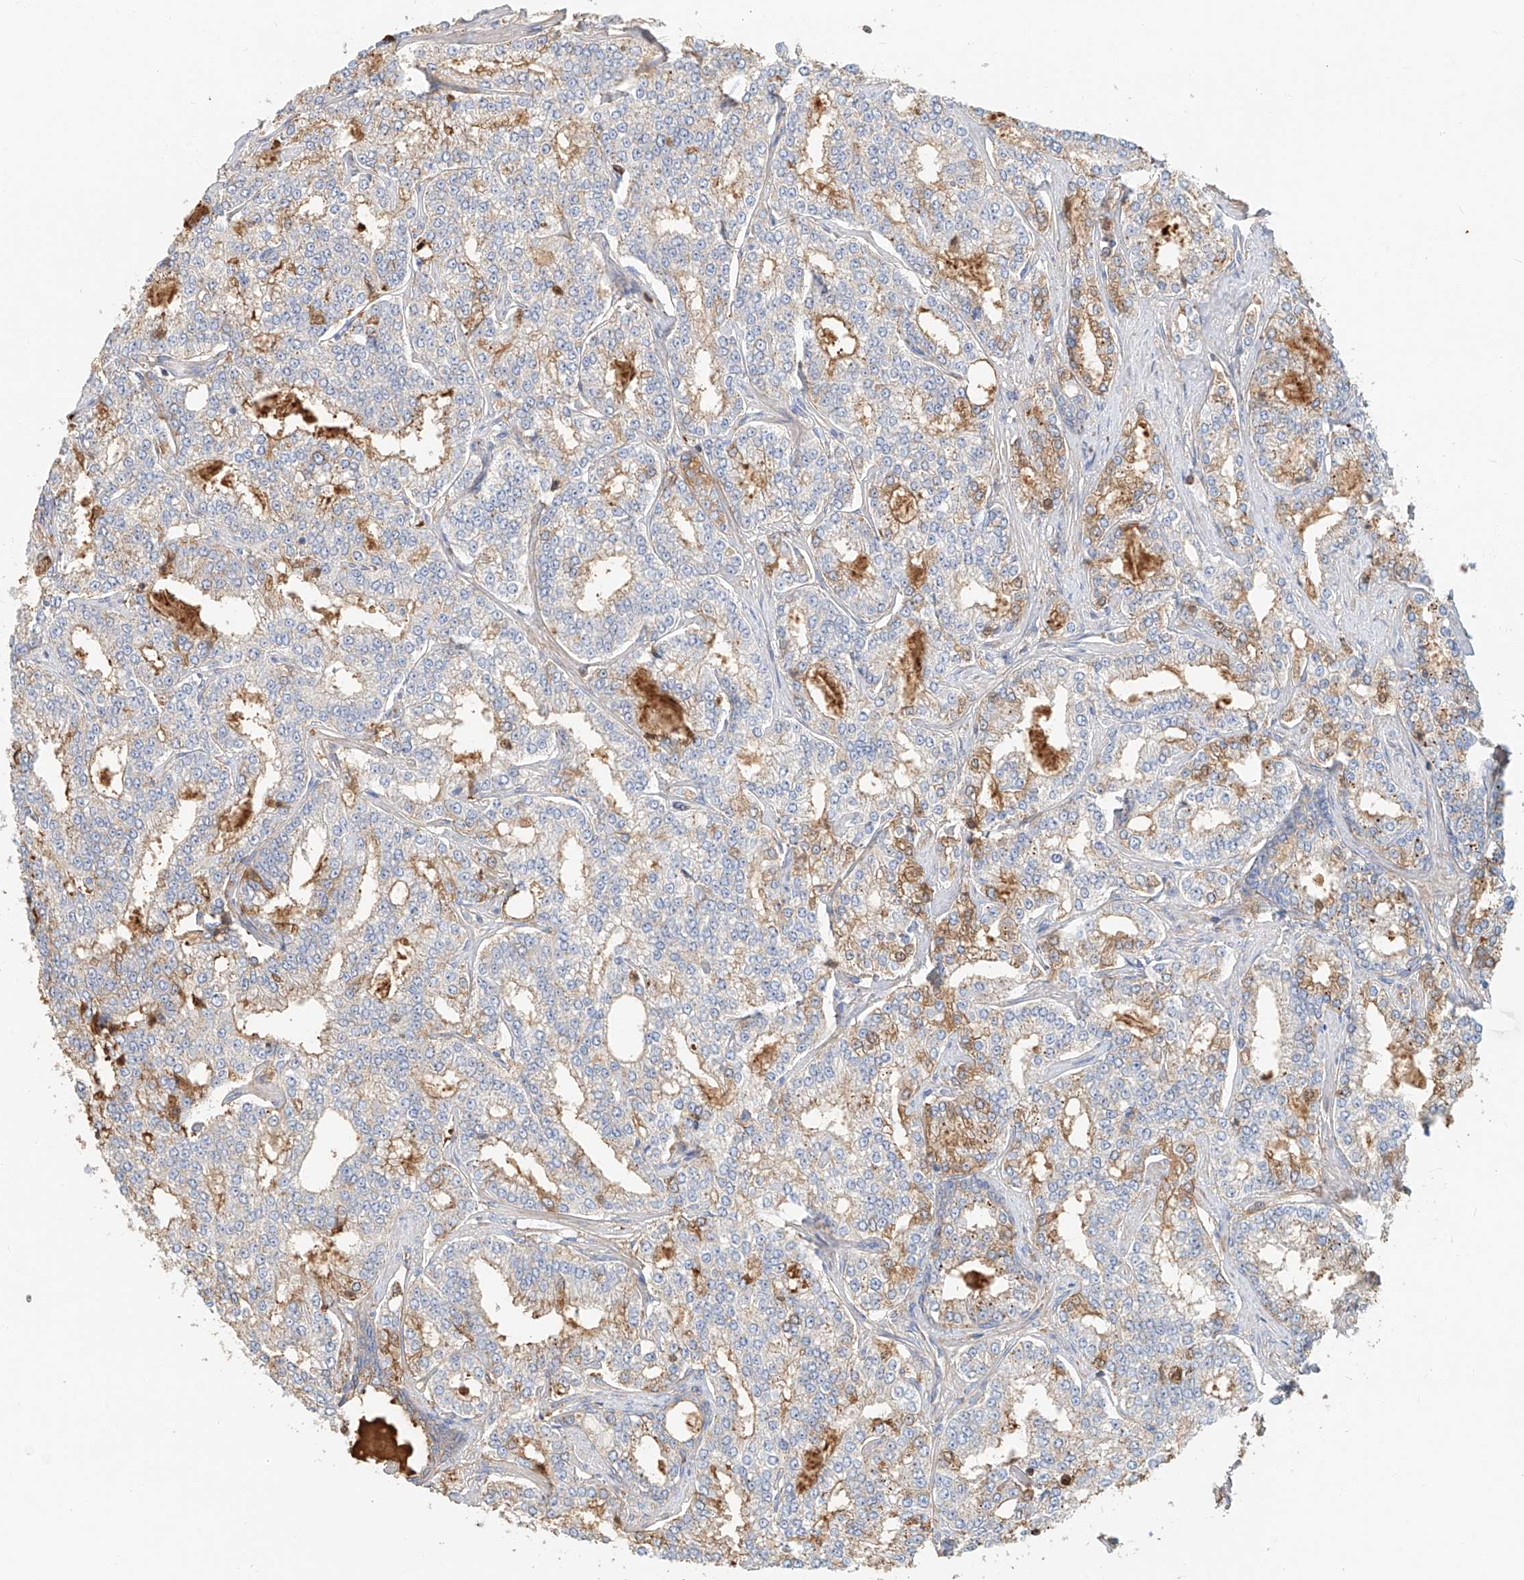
{"staining": {"intensity": "moderate", "quantity": "<25%", "location": "cytoplasmic/membranous"}, "tissue": "prostate cancer", "cell_type": "Tumor cells", "image_type": "cancer", "snomed": [{"axis": "morphology", "description": "Normal tissue, NOS"}, {"axis": "morphology", "description": "Adenocarcinoma, High grade"}, {"axis": "topography", "description": "Prostate"}], "caption": "Prostate cancer stained with a protein marker displays moderate staining in tumor cells.", "gene": "ZFP30", "patient": {"sex": "male", "age": 83}}